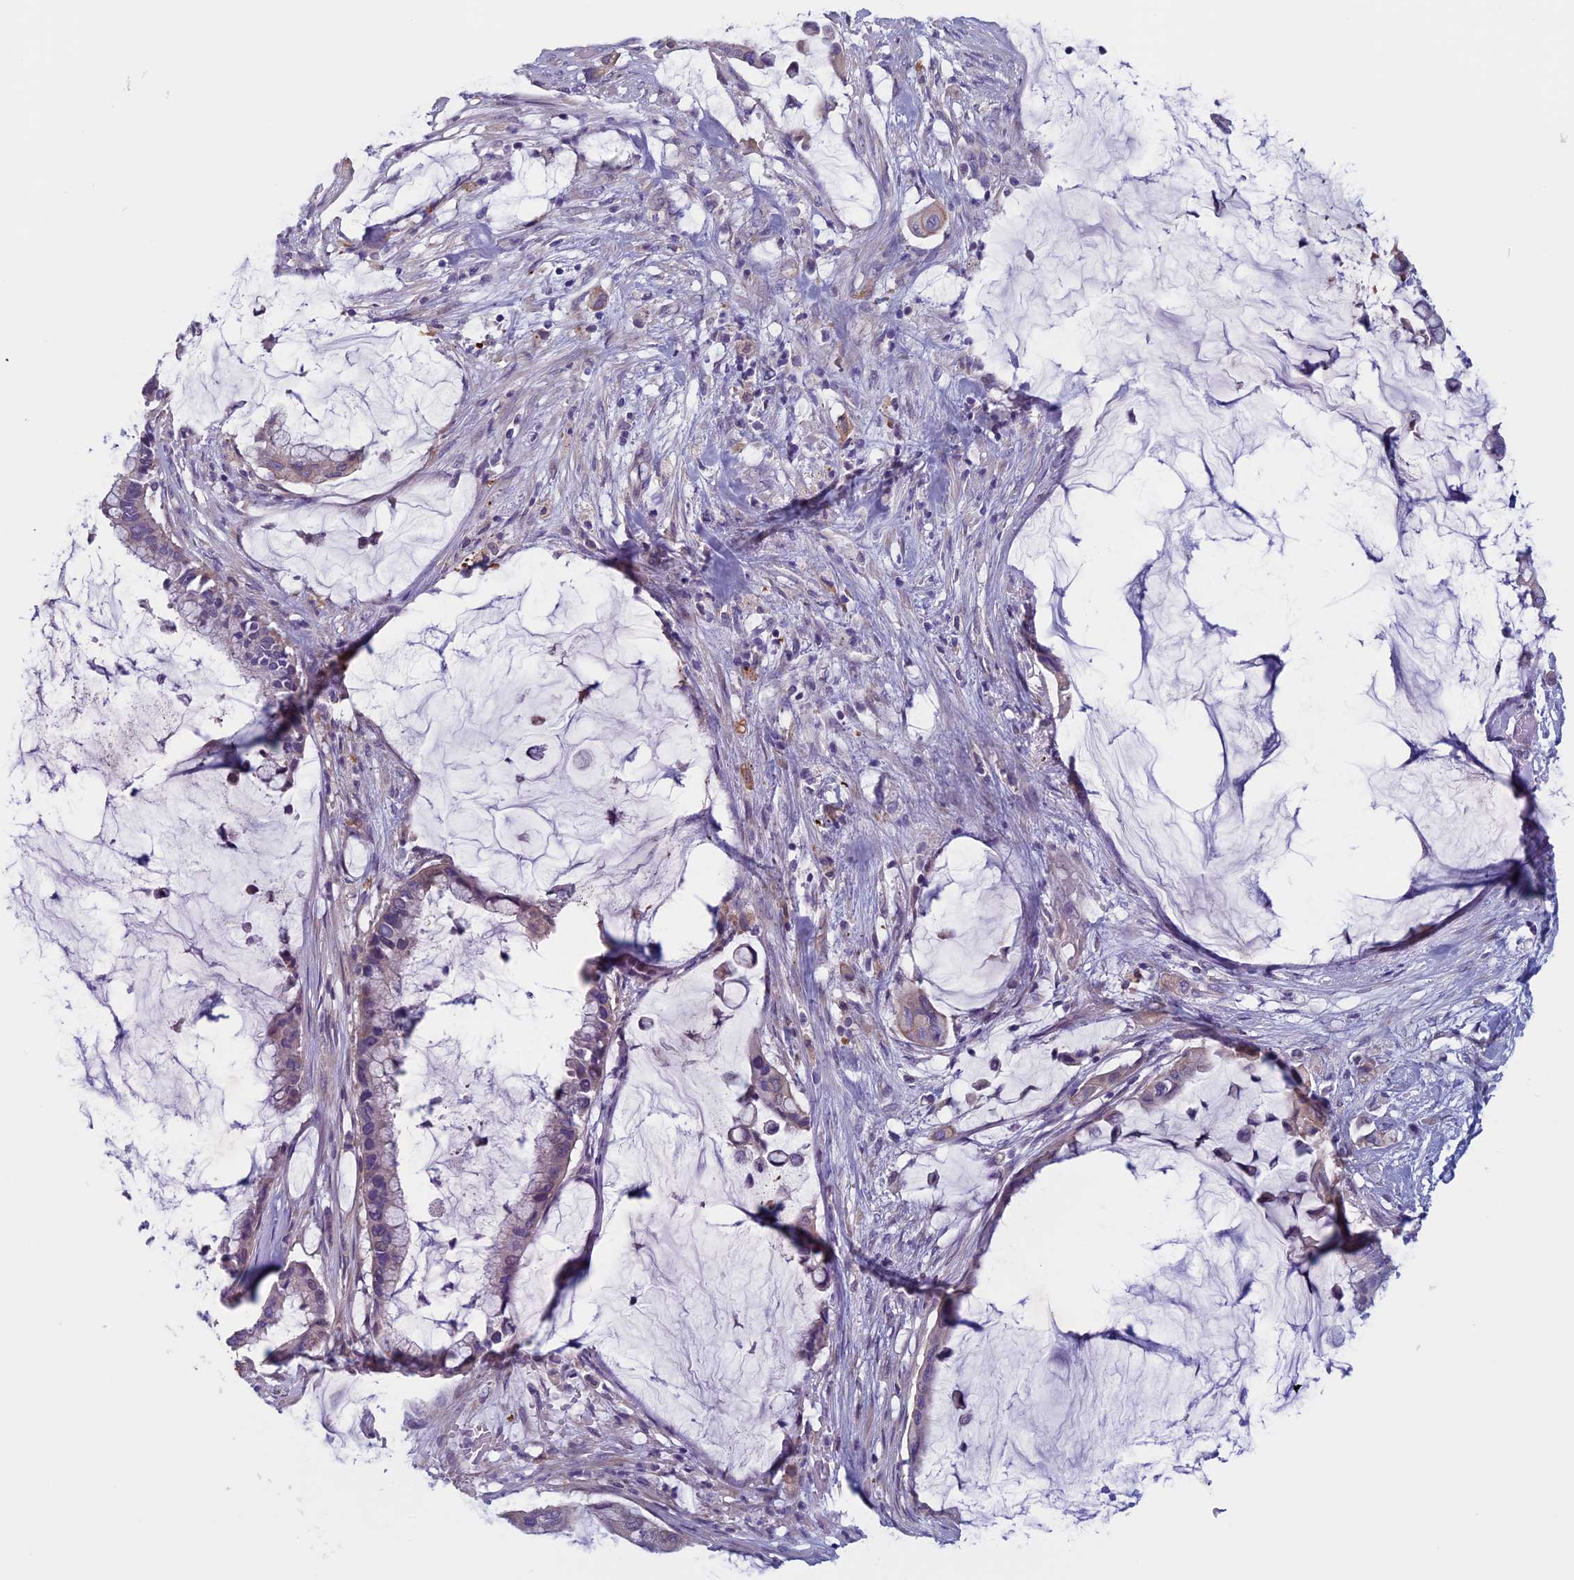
{"staining": {"intensity": "weak", "quantity": "<25%", "location": "cytoplasmic/membranous"}, "tissue": "pancreatic cancer", "cell_type": "Tumor cells", "image_type": "cancer", "snomed": [{"axis": "morphology", "description": "Adenocarcinoma, NOS"}, {"axis": "topography", "description": "Pancreas"}], "caption": "Tumor cells are negative for protein expression in human pancreatic cancer (adenocarcinoma).", "gene": "CNOT6L", "patient": {"sex": "male", "age": 41}}